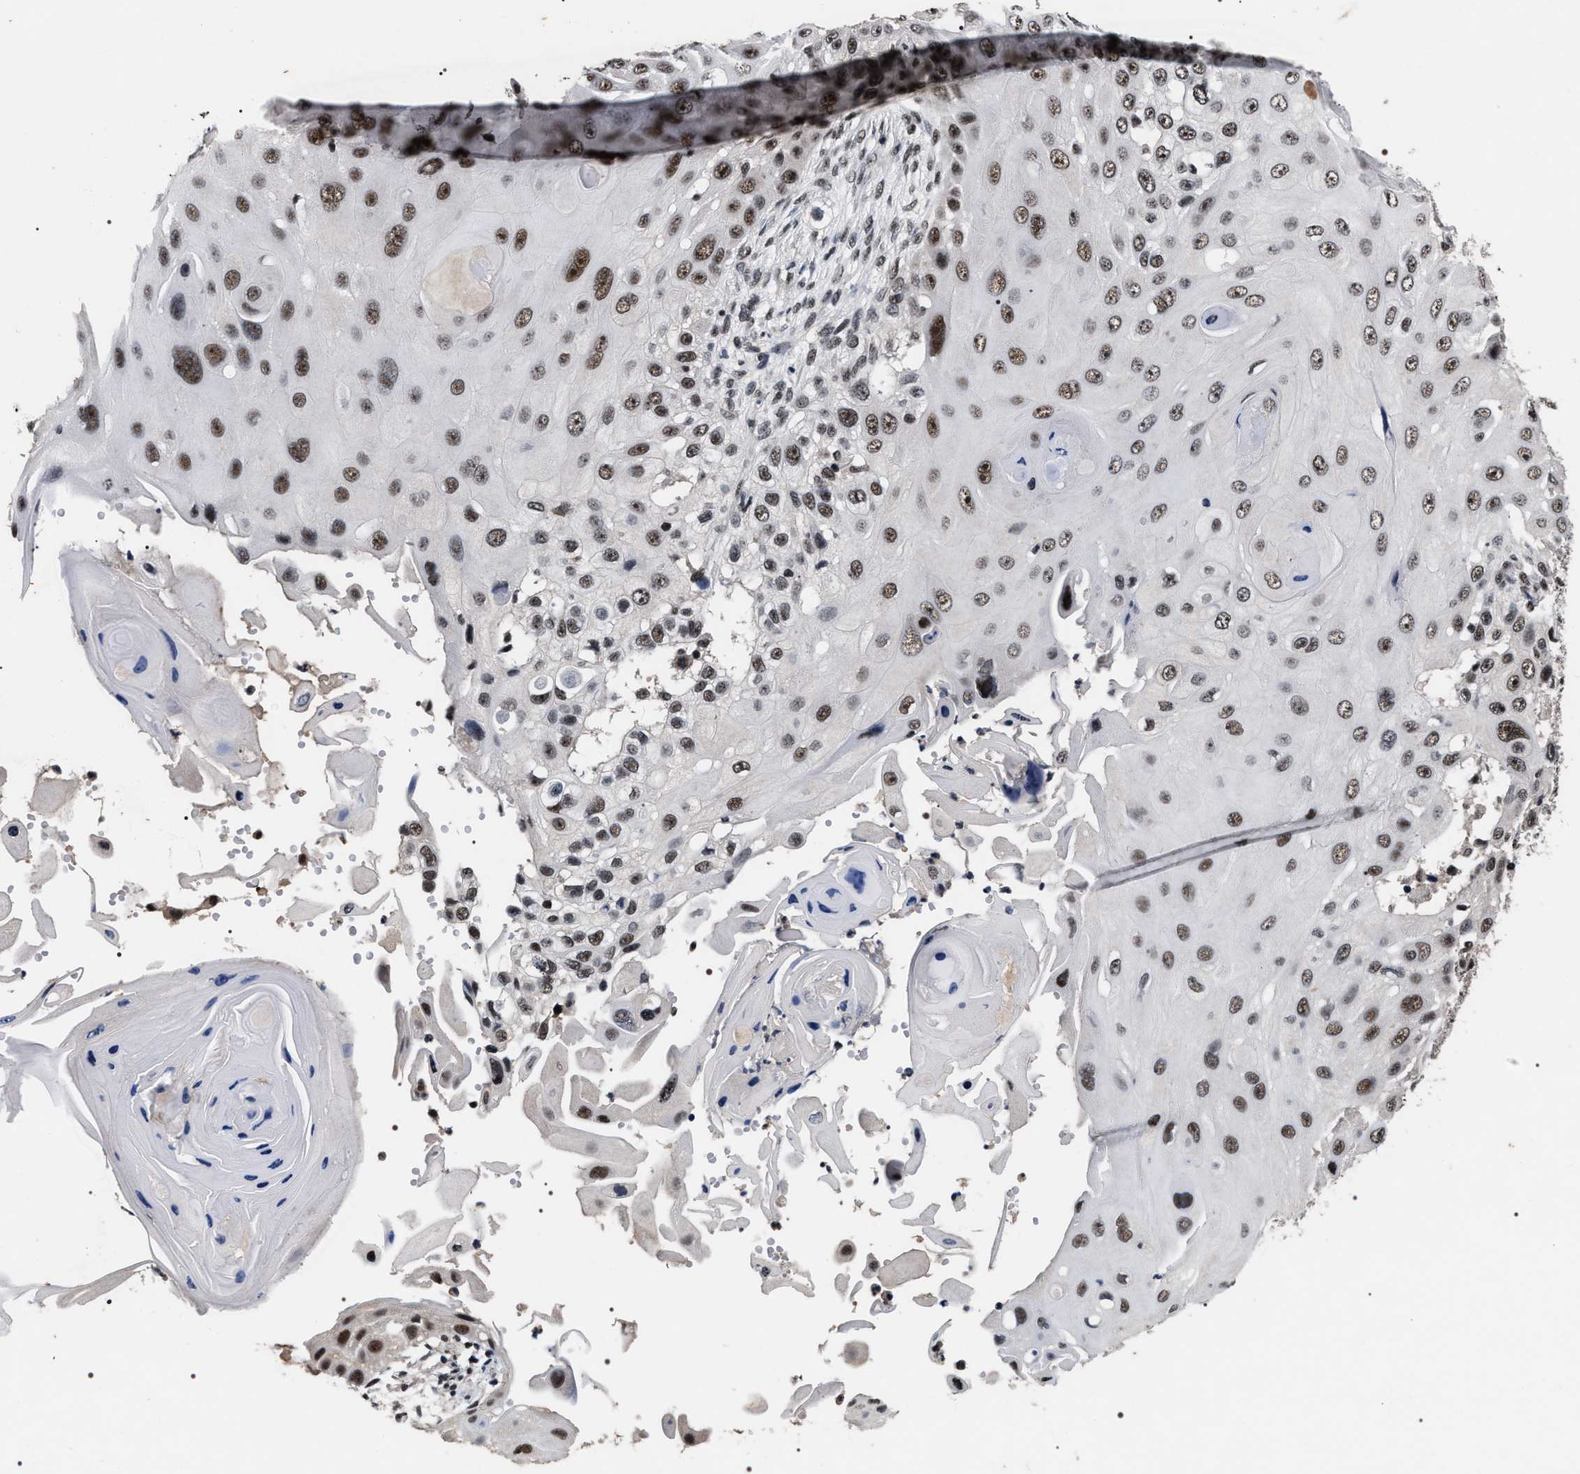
{"staining": {"intensity": "moderate", "quantity": ">75%", "location": "nuclear"}, "tissue": "skin cancer", "cell_type": "Tumor cells", "image_type": "cancer", "snomed": [{"axis": "morphology", "description": "Squamous cell carcinoma, NOS"}, {"axis": "topography", "description": "Skin"}], "caption": "Human squamous cell carcinoma (skin) stained with a protein marker displays moderate staining in tumor cells.", "gene": "RRP1B", "patient": {"sex": "female", "age": 44}}